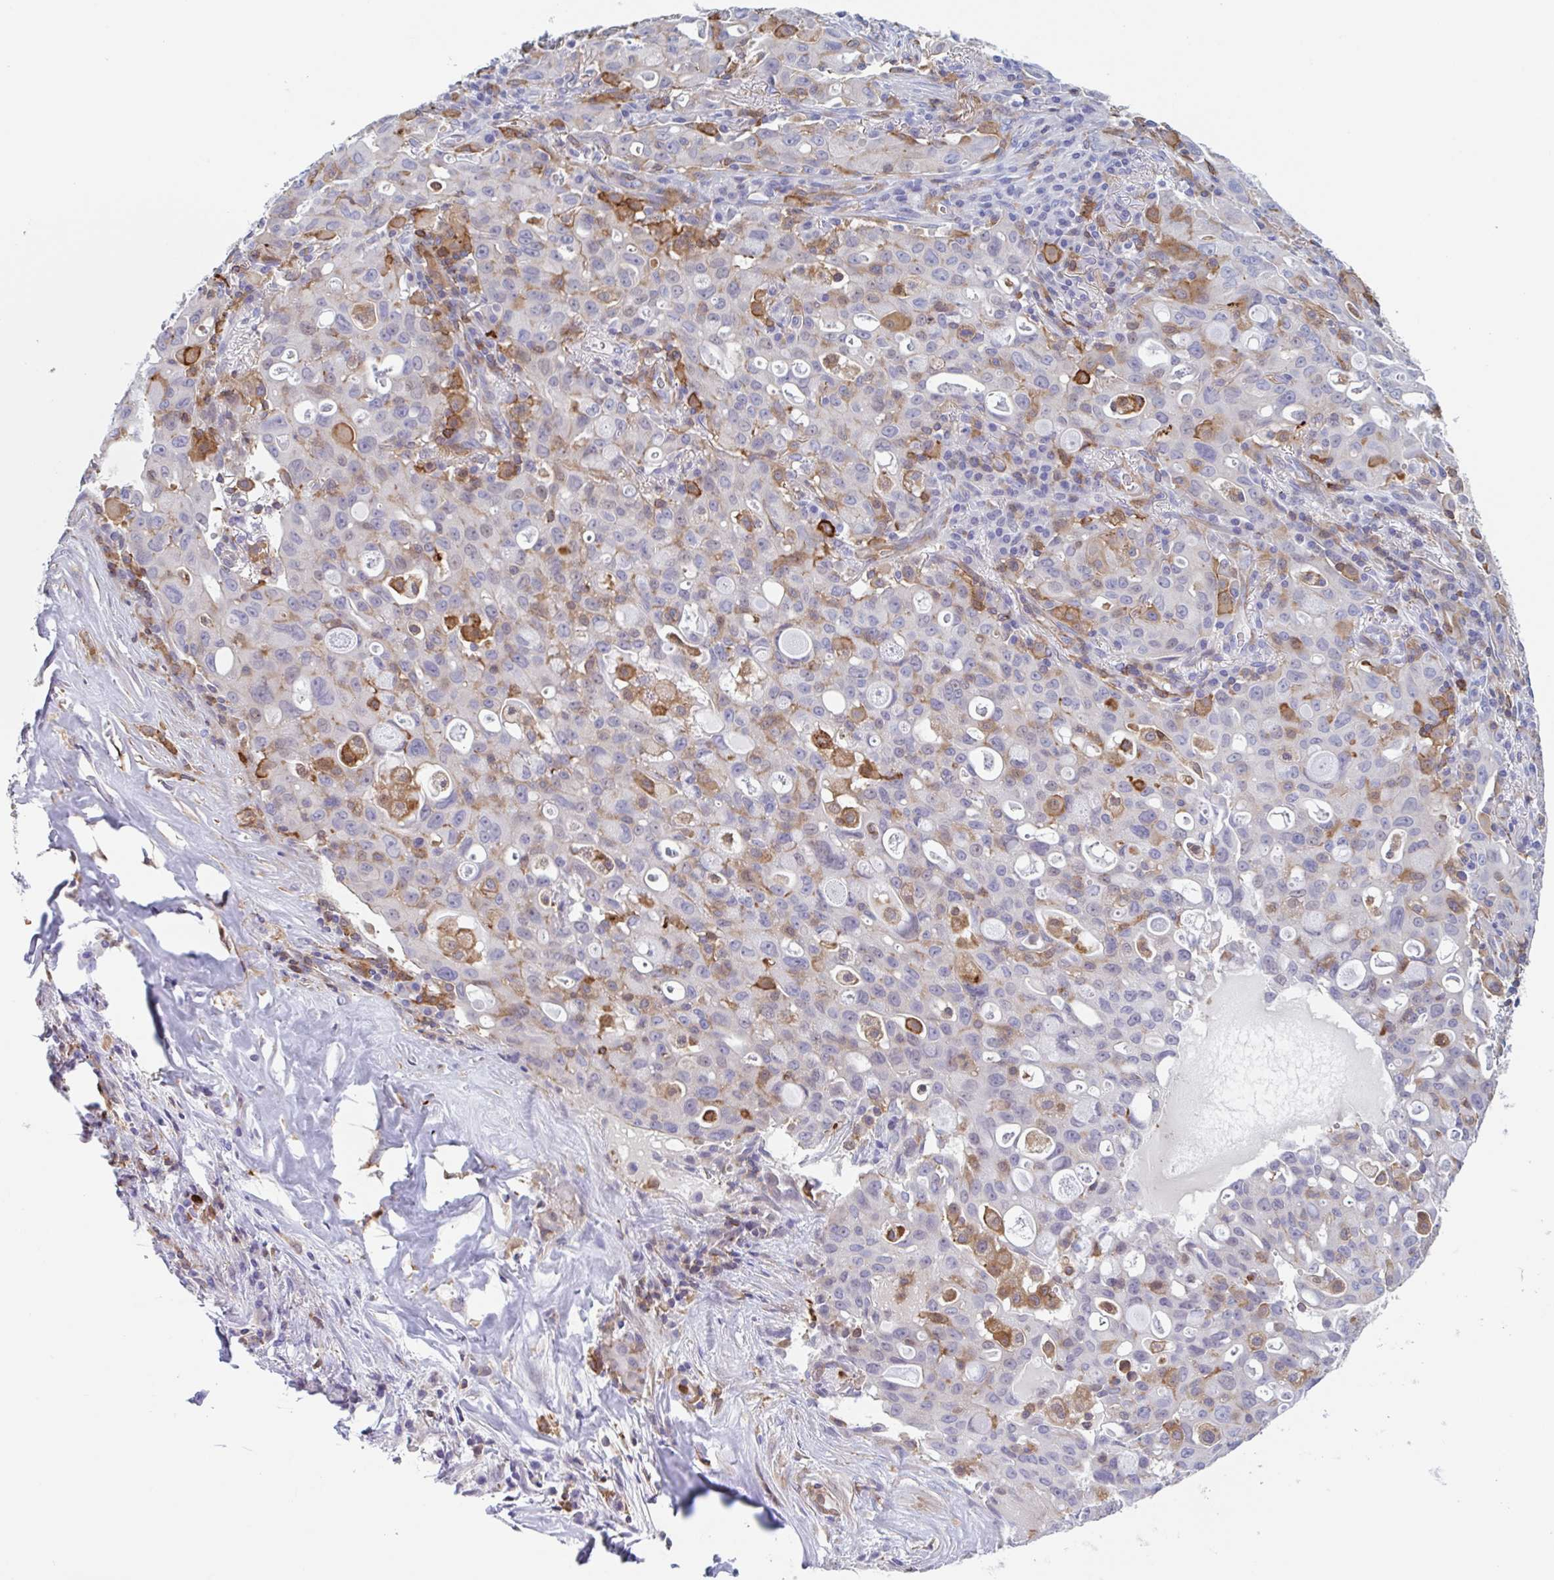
{"staining": {"intensity": "moderate", "quantity": "<25%", "location": "cytoplasmic/membranous"}, "tissue": "lung cancer", "cell_type": "Tumor cells", "image_type": "cancer", "snomed": [{"axis": "morphology", "description": "Adenocarcinoma, NOS"}, {"axis": "topography", "description": "Lung"}], "caption": "Human lung adenocarcinoma stained for a protein (brown) displays moderate cytoplasmic/membranous positive staining in approximately <25% of tumor cells.", "gene": "EFHD1", "patient": {"sex": "female", "age": 44}}